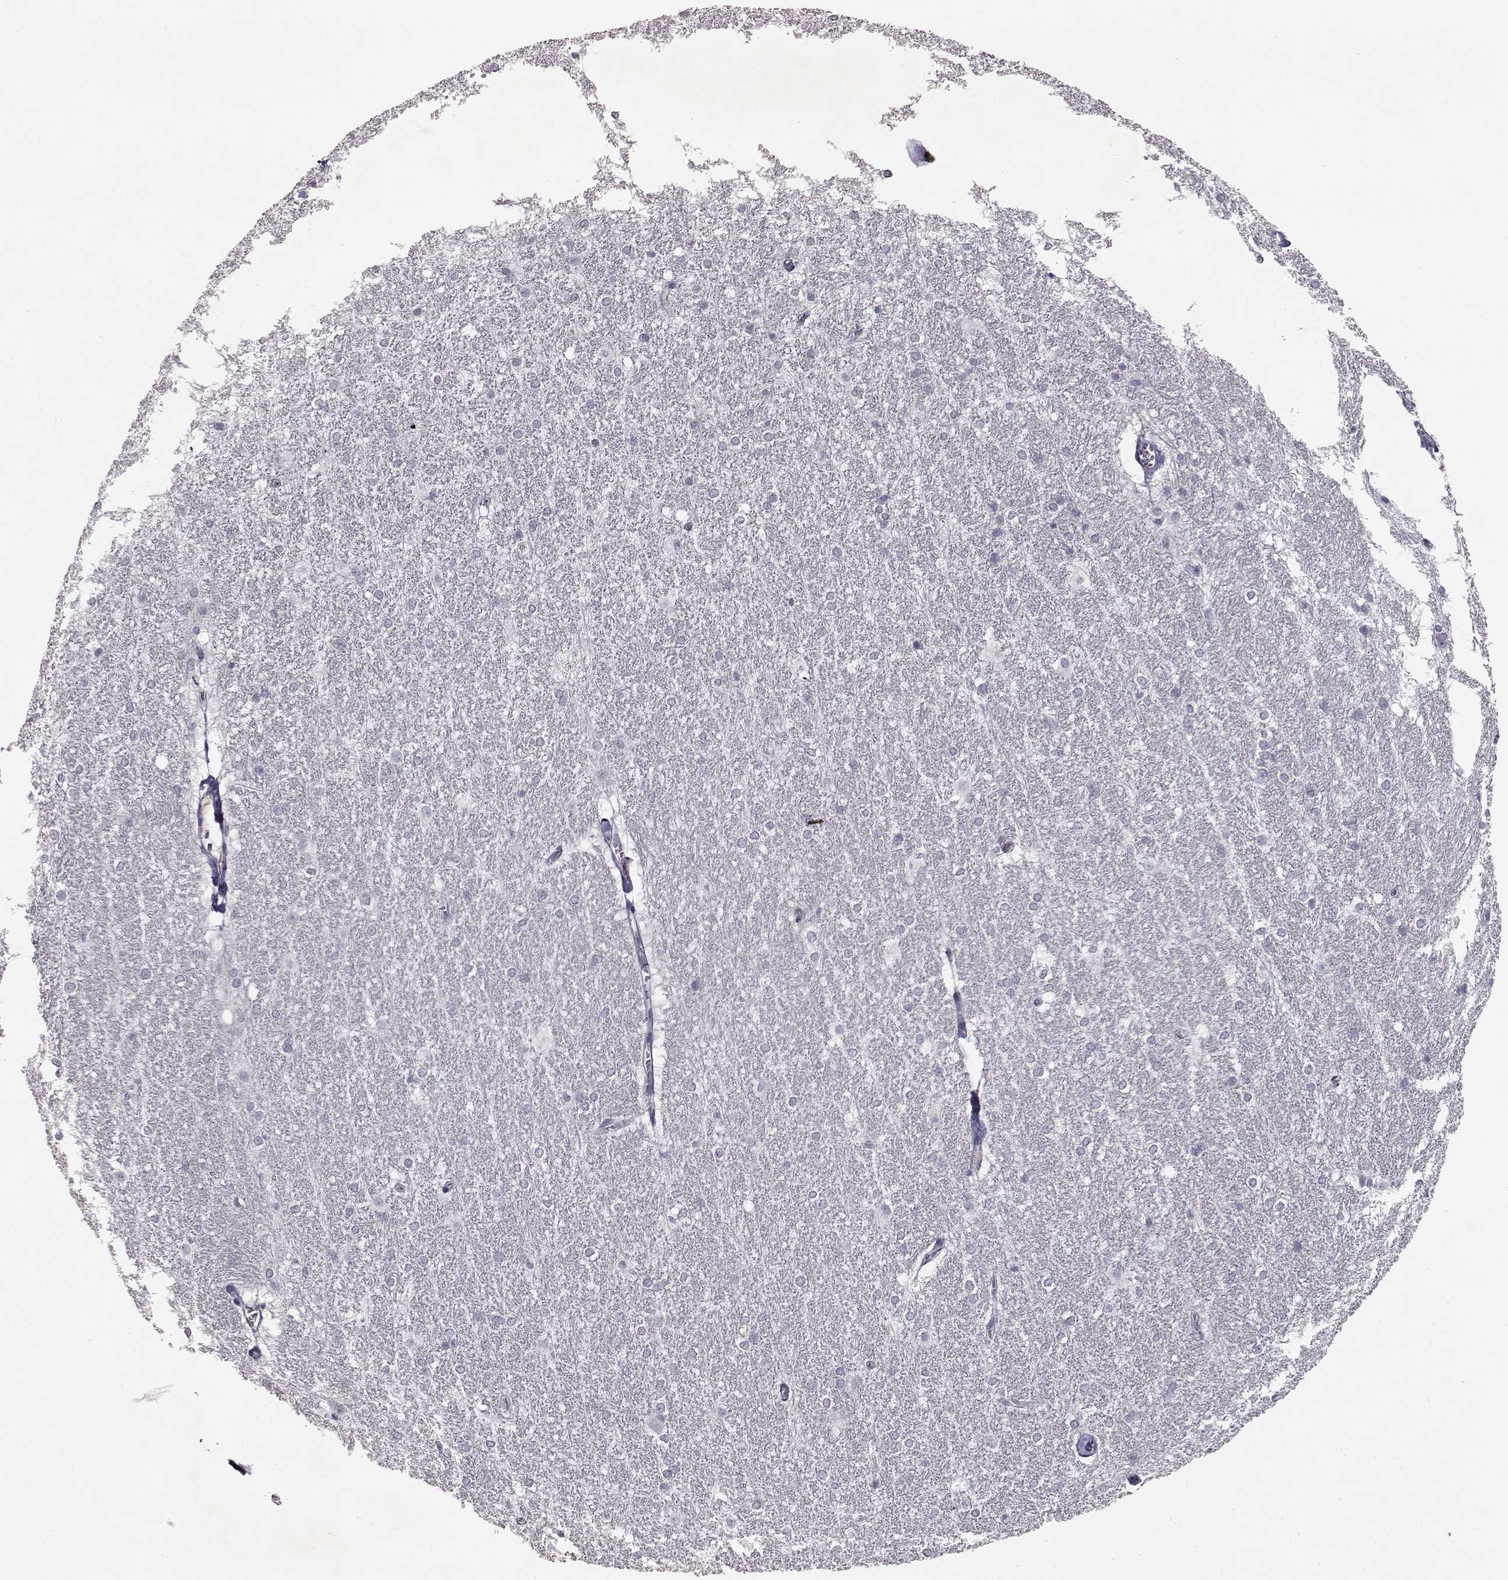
{"staining": {"intensity": "negative", "quantity": "none", "location": "none"}, "tissue": "hippocampus", "cell_type": "Glial cells", "image_type": "normal", "snomed": [{"axis": "morphology", "description": "Normal tissue, NOS"}, {"axis": "topography", "description": "Cerebral cortex"}, {"axis": "topography", "description": "Hippocampus"}], "caption": "This is an immunohistochemistry (IHC) image of unremarkable human hippocampus. There is no expression in glial cells.", "gene": "SPAG17", "patient": {"sex": "female", "age": 19}}